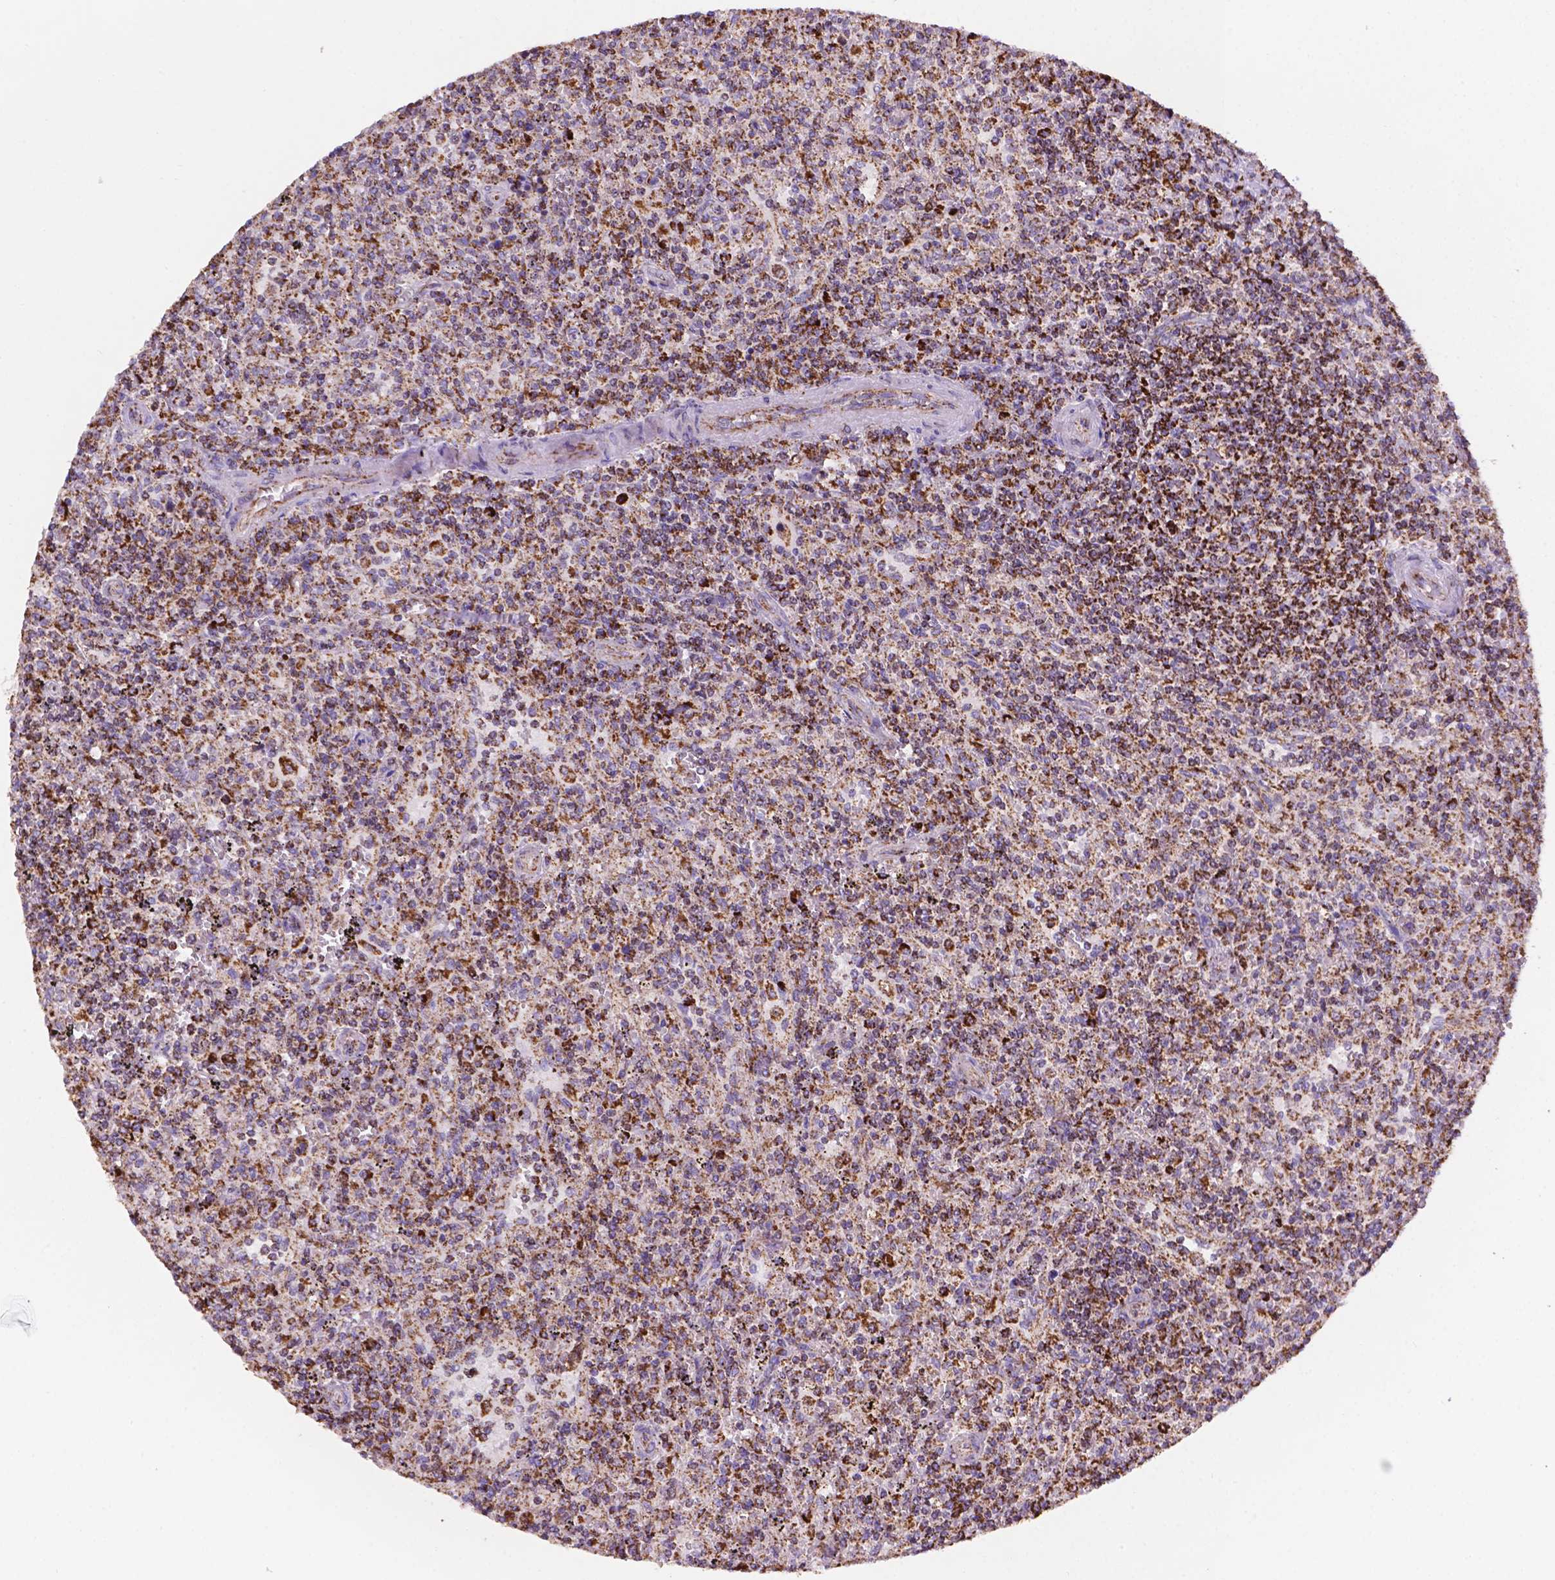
{"staining": {"intensity": "strong", "quantity": "25%-75%", "location": "cytoplasmic/membranous"}, "tissue": "lymphoma", "cell_type": "Tumor cells", "image_type": "cancer", "snomed": [{"axis": "morphology", "description": "Malignant lymphoma, non-Hodgkin's type, Low grade"}, {"axis": "topography", "description": "Spleen"}], "caption": "High-magnification brightfield microscopy of low-grade malignant lymphoma, non-Hodgkin's type stained with DAB (brown) and counterstained with hematoxylin (blue). tumor cells exhibit strong cytoplasmic/membranous expression is seen in about25%-75% of cells. Nuclei are stained in blue.", "gene": "HSPD1", "patient": {"sex": "male", "age": 62}}